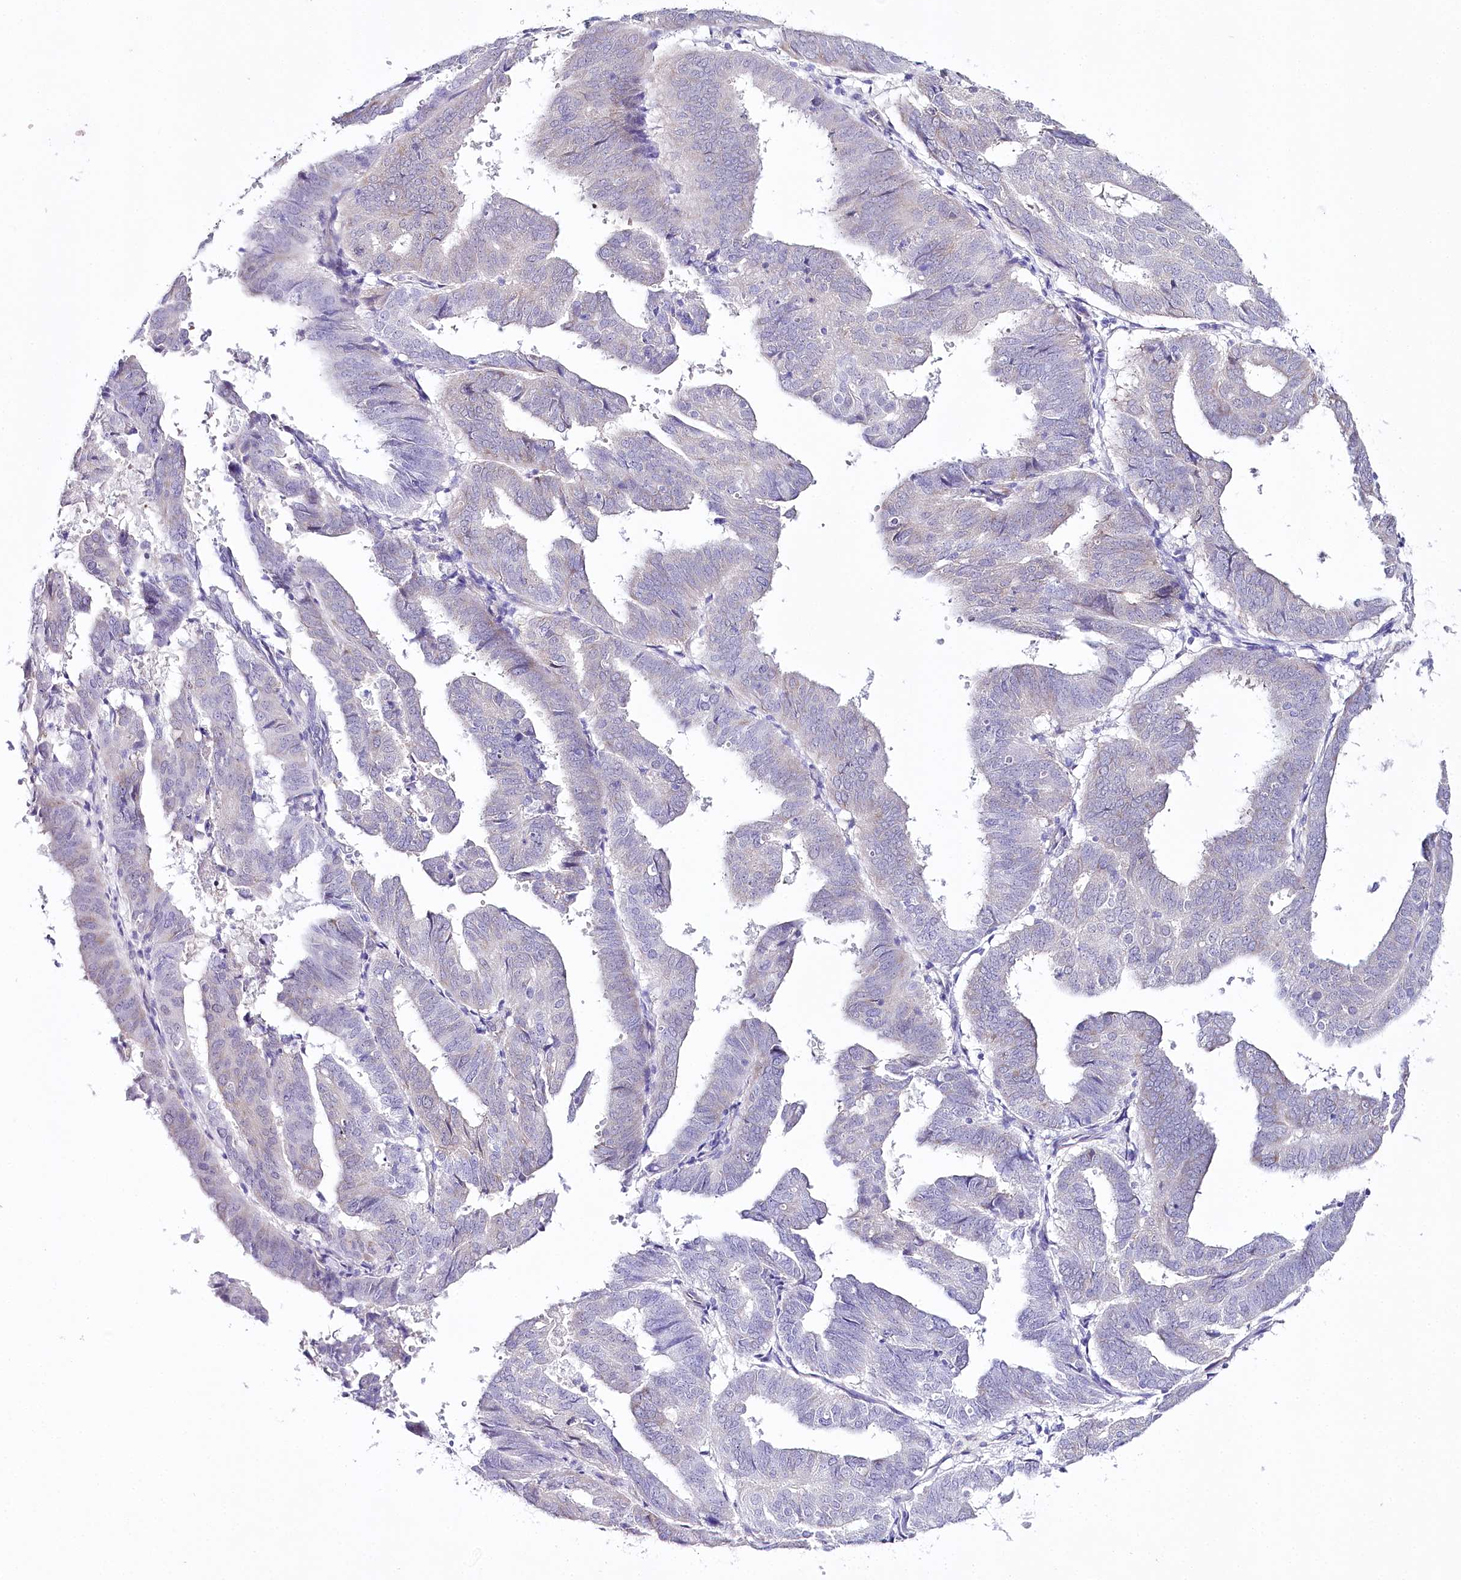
{"staining": {"intensity": "negative", "quantity": "none", "location": "none"}, "tissue": "endometrial cancer", "cell_type": "Tumor cells", "image_type": "cancer", "snomed": [{"axis": "morphology", "description": "Adenocarcinoma, NOS"}, {"axis": "topography", "description": "Uterus"}], "caption": "IHC image of endometrial cancer stained for a protein (brown), which exhibits no expression in tumor cells.", "gene": "CSN3", "patient": {"sex": "female", "age": 77}}